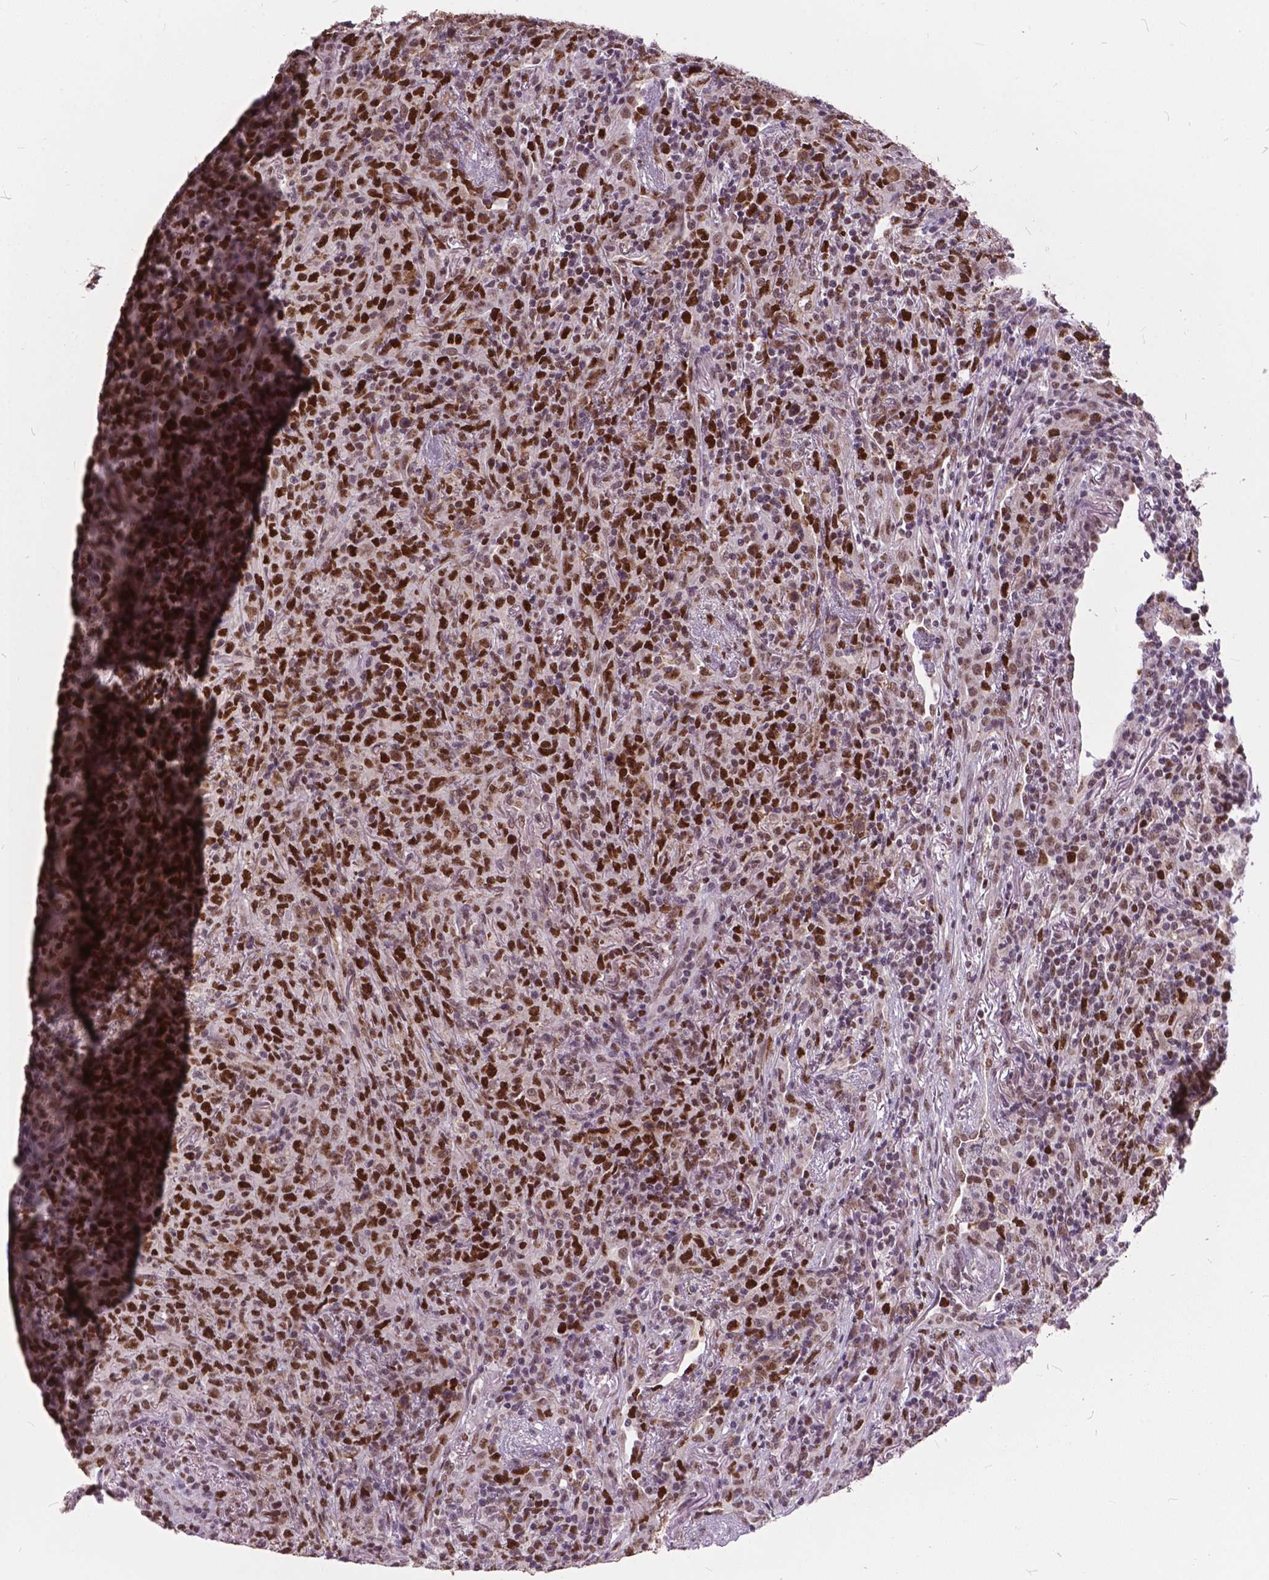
{"staining": {"intensity": "strong", "quantity": ">75%", "location": "nuclear"}, "tissue": "lymphoma", "cell_type": "Tumor cells", "image_type": "cancer", "snomed": [{"axis": "morphology", "description": "Malignant lymphoma, non-Hodgkin's type, High grade"}, {"axis": "topography", "description": "Lung"}], "caption": "Immunohistochemistry photomicrograph of malignant lymphoma, non-Hodgkin's type (high-grade) stained for a protein (brown), which reveals high levels of strong nuclear expression in about >75% of tumor cells.", "gene": "MSH2", "patient": {"sex": "male", "age": 79}}